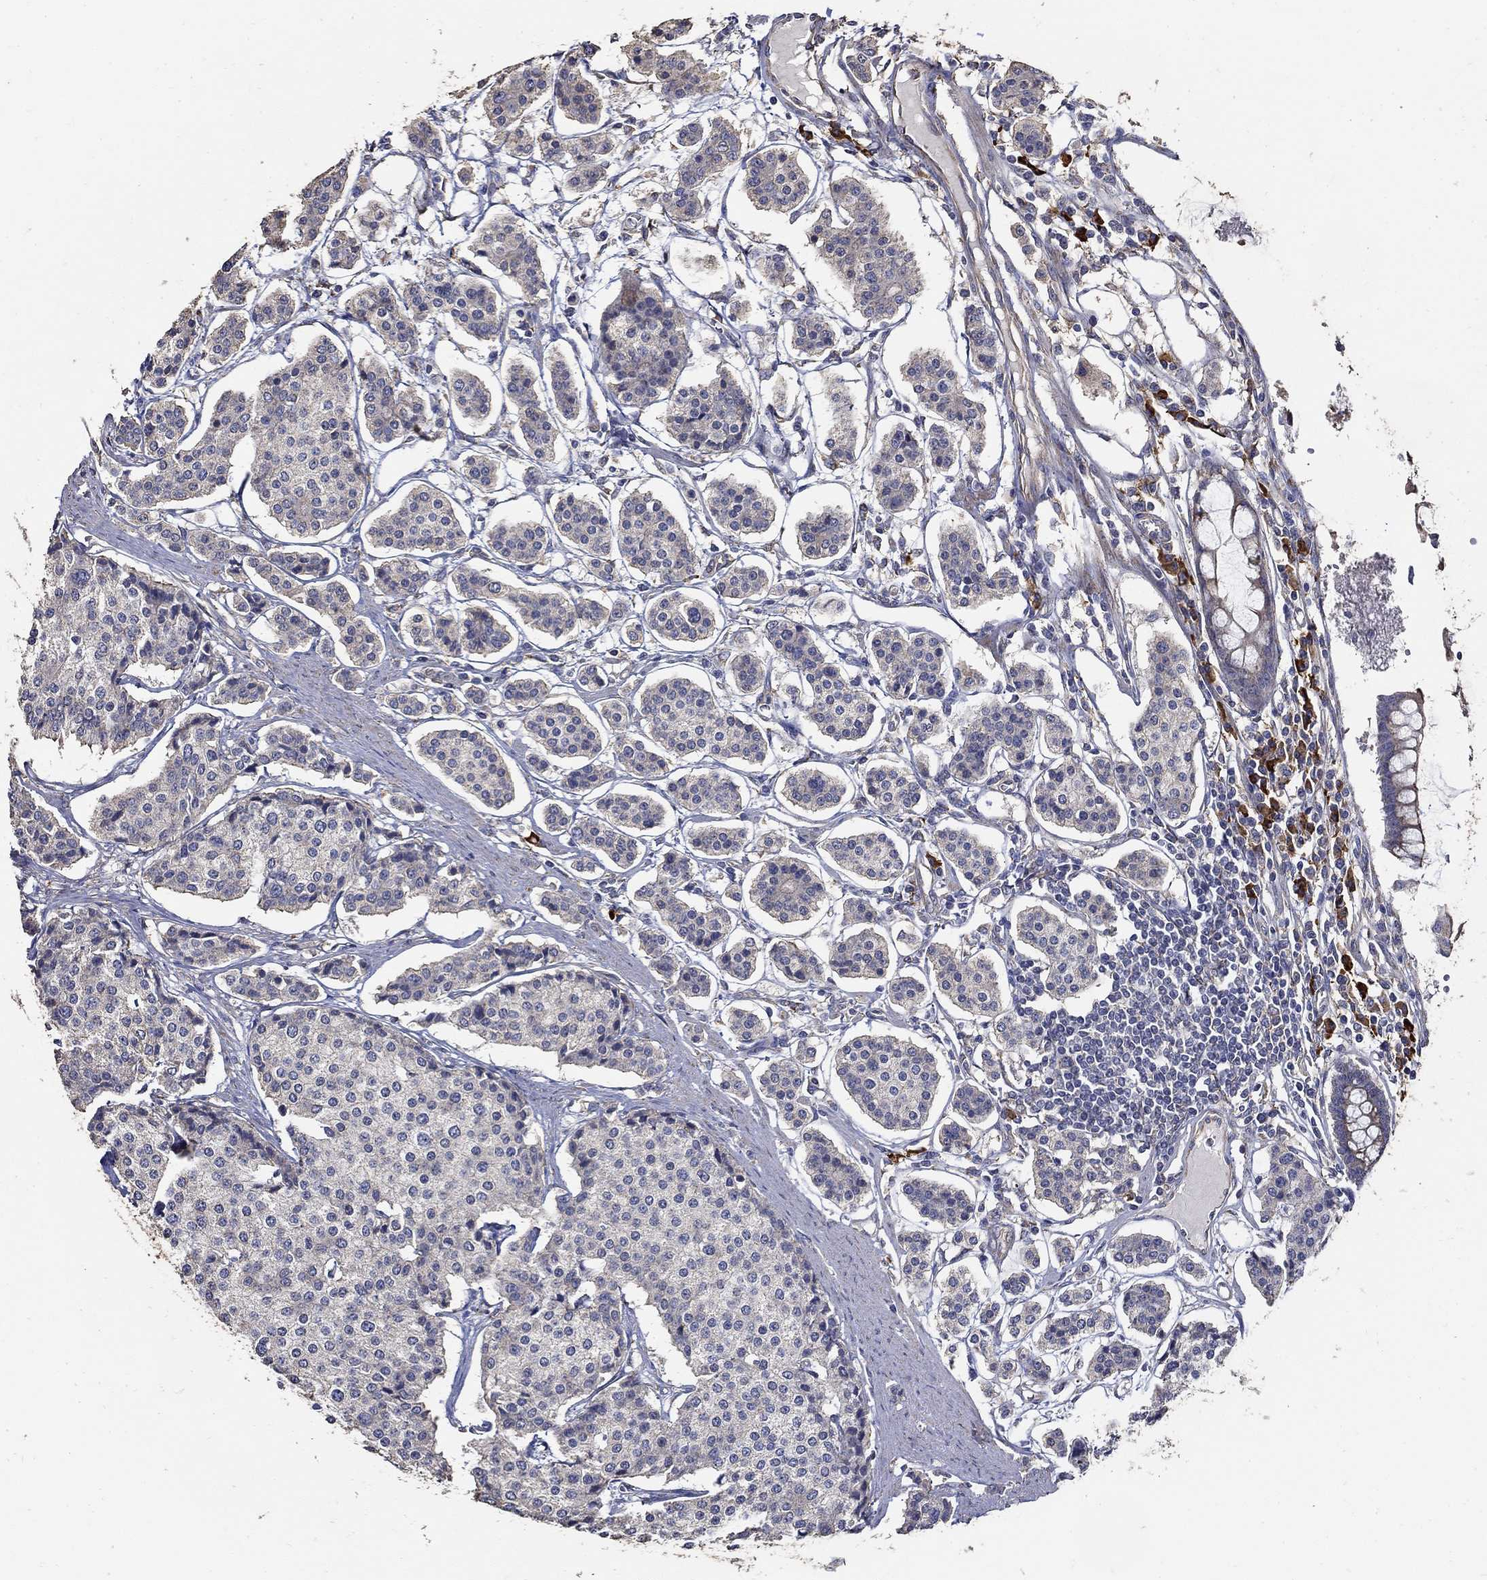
{"staining": {"intensity": "negative", "quantity": "none", "location": "none"}, "tissue": "carcinoid", "cell_type": "Tumor cells", "image_type": "cancer", "snomed": [{"axis": "morphology", "description": "Carcinoid, malignant, NOS"}, {"axis": "topography", "description": "Small intestine"}], "caption": "Malignant carcinoid was stained to show a protein in brown. There is no significant expression in tumor cells. (Stains: DAB (3,3'-diaminobenzidine) IHC with hematoxylin counter stain, Microscopy: brightfield microscopy at high magnification).", "gene": "EMILIN3", "patient": {"sex": "female", "age": 65}}